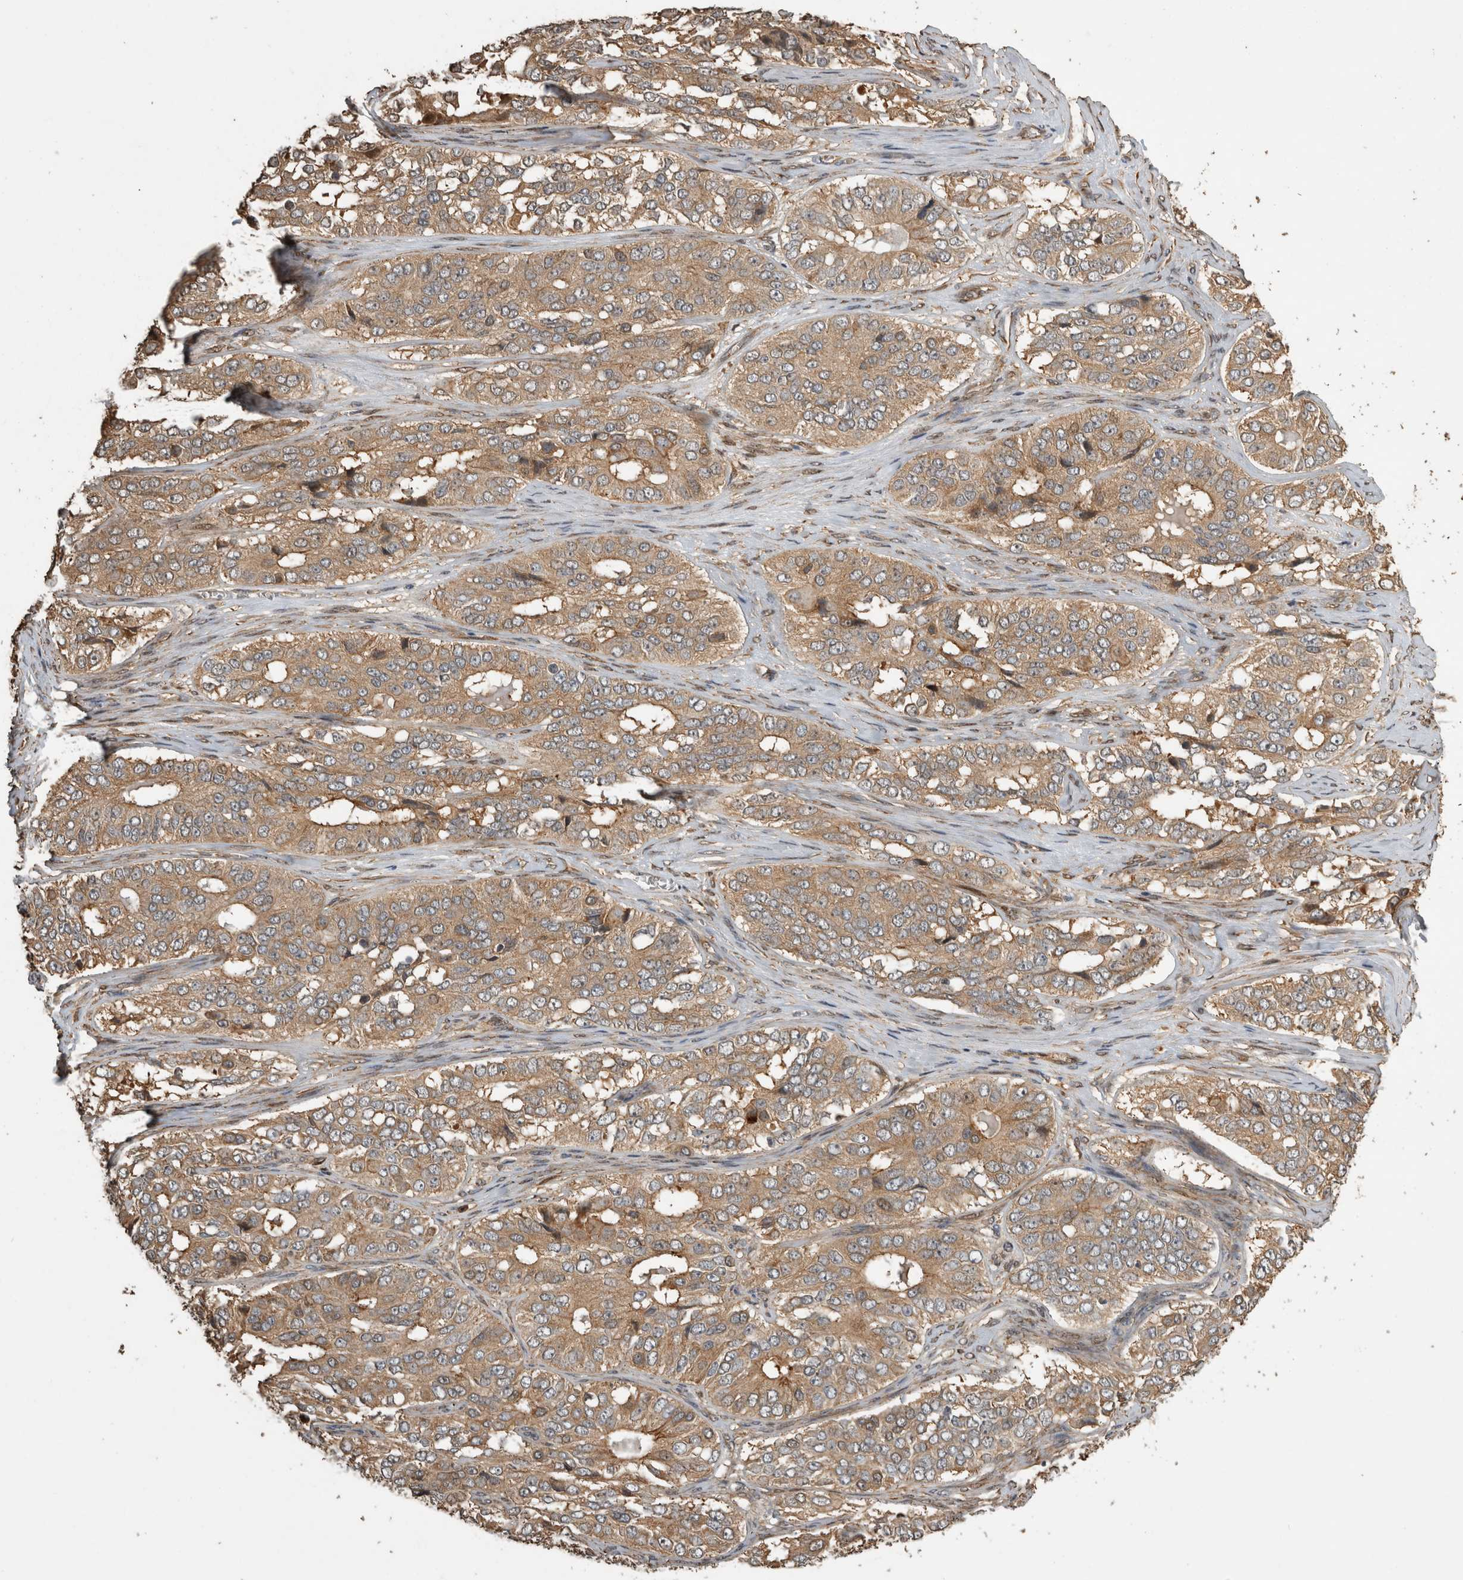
{"staining": {"intensity": "moderate", "quantity": ">75%", "location": "cytoplasmic/membranous"}, "tissue": "ovarian cancer", "cell_type": "Tumor cells", "image_type": "cancer", "snomed": [{"axis": "morphology", "description": "Carcinoma, endometroid"}, {"axis": "topography", "description": "Ovary"}], "caption": "Immunohistochemical staining of ovarian endometroid carcinoma displays medium levels of moderate cytoplasmic/membranous positivity in approximately >75% of tumor cells. (brown staining indicates protein expression, while blue staining denotes nuclei).", "gene": "RHPN1", "patient": {"sex": "female", "age": 51}}